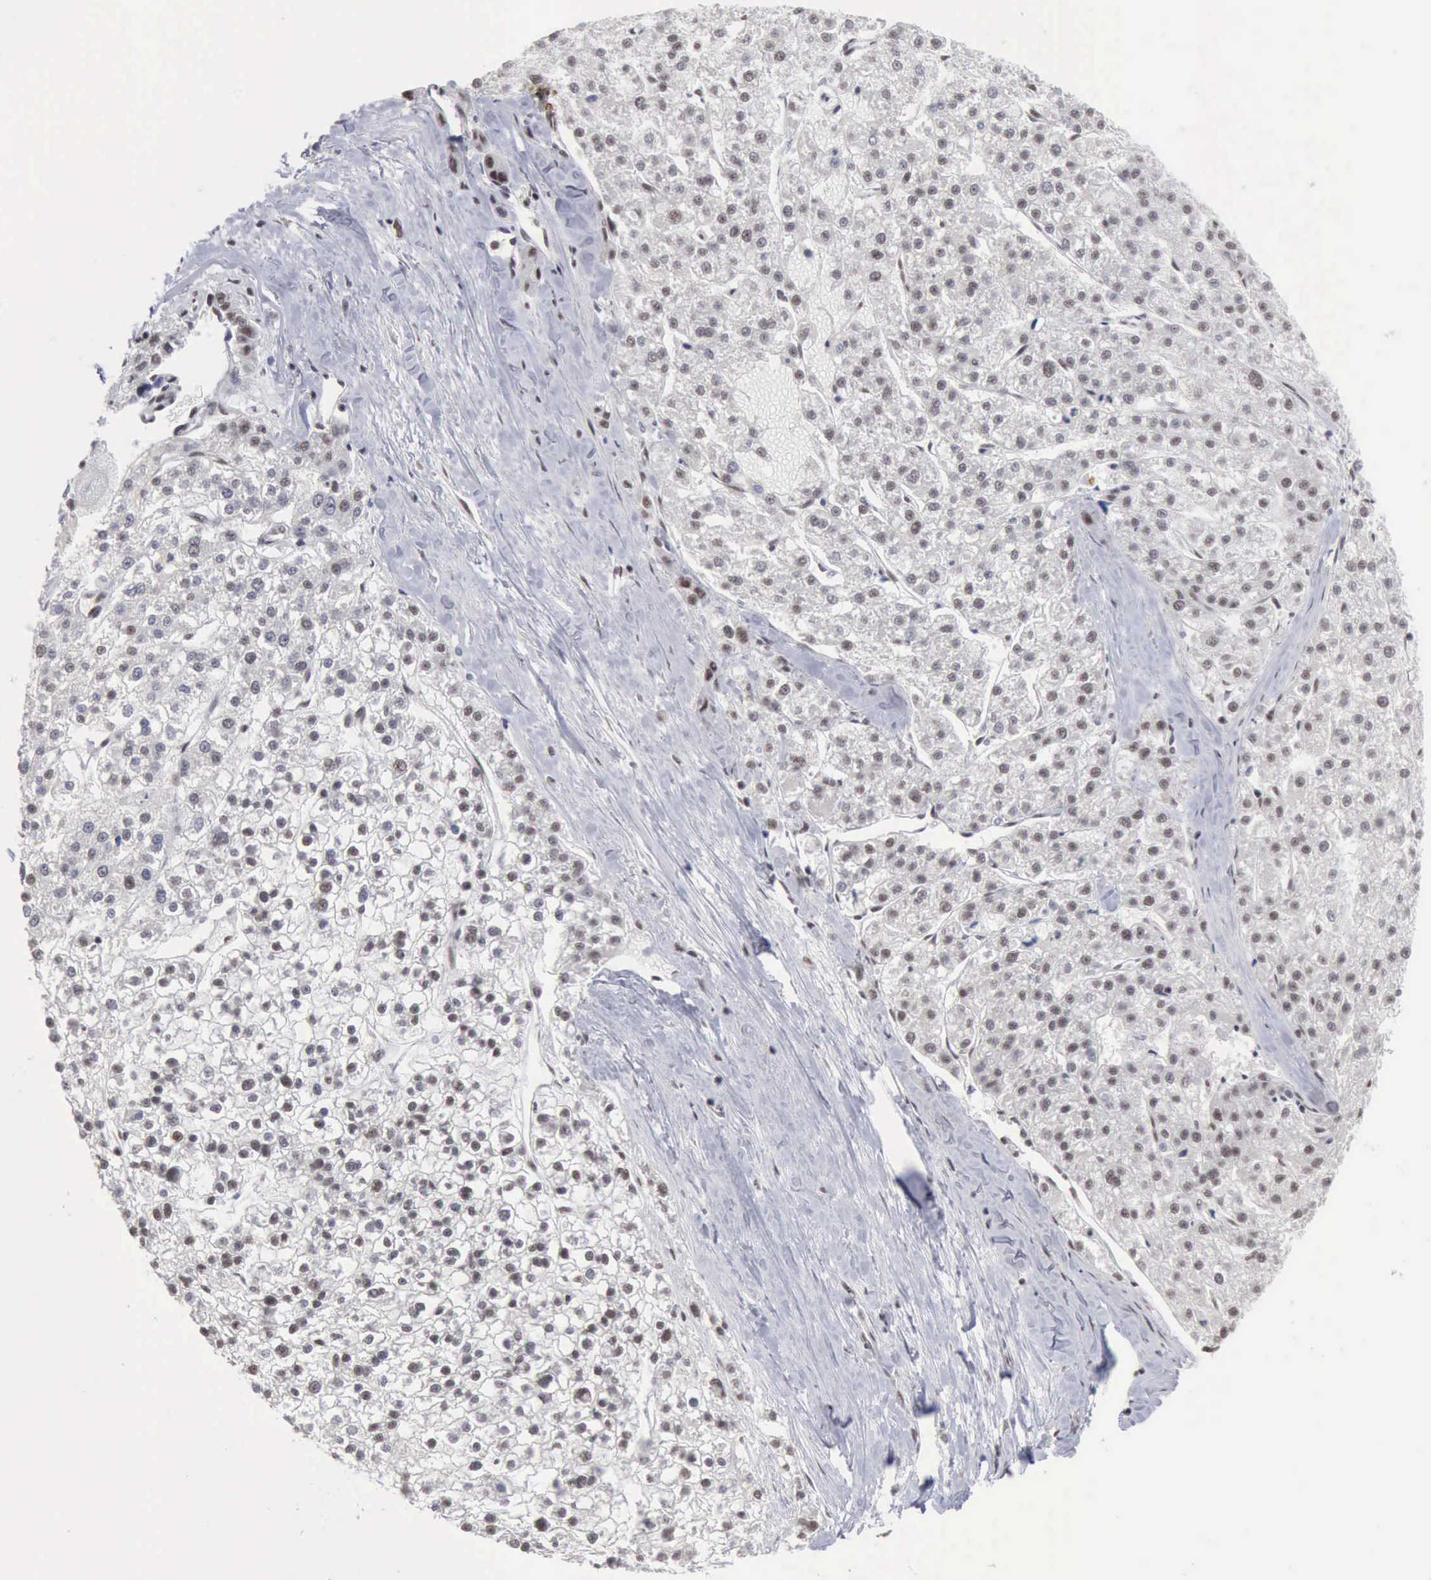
{"staining": {"intensity": "weak", "quantity": "<25%", "location": "nuclear"}, "tissue": "liver cancer", "cell_type": "Tumor cells", "image_type": "cancer", "snomed": [{"axis": "morphology", "description": "Carcinoma, Hepatocellular, NOS"}, {"axis": "topography", "description": "Liver"}], "caption": "Human liver hepatocellular carcinoma stained for a protein using immunohistochemistry demonstrates no expression in tumor cells.", "gene": "TAF1", "patient": {"sex": "female", "age": 85}}